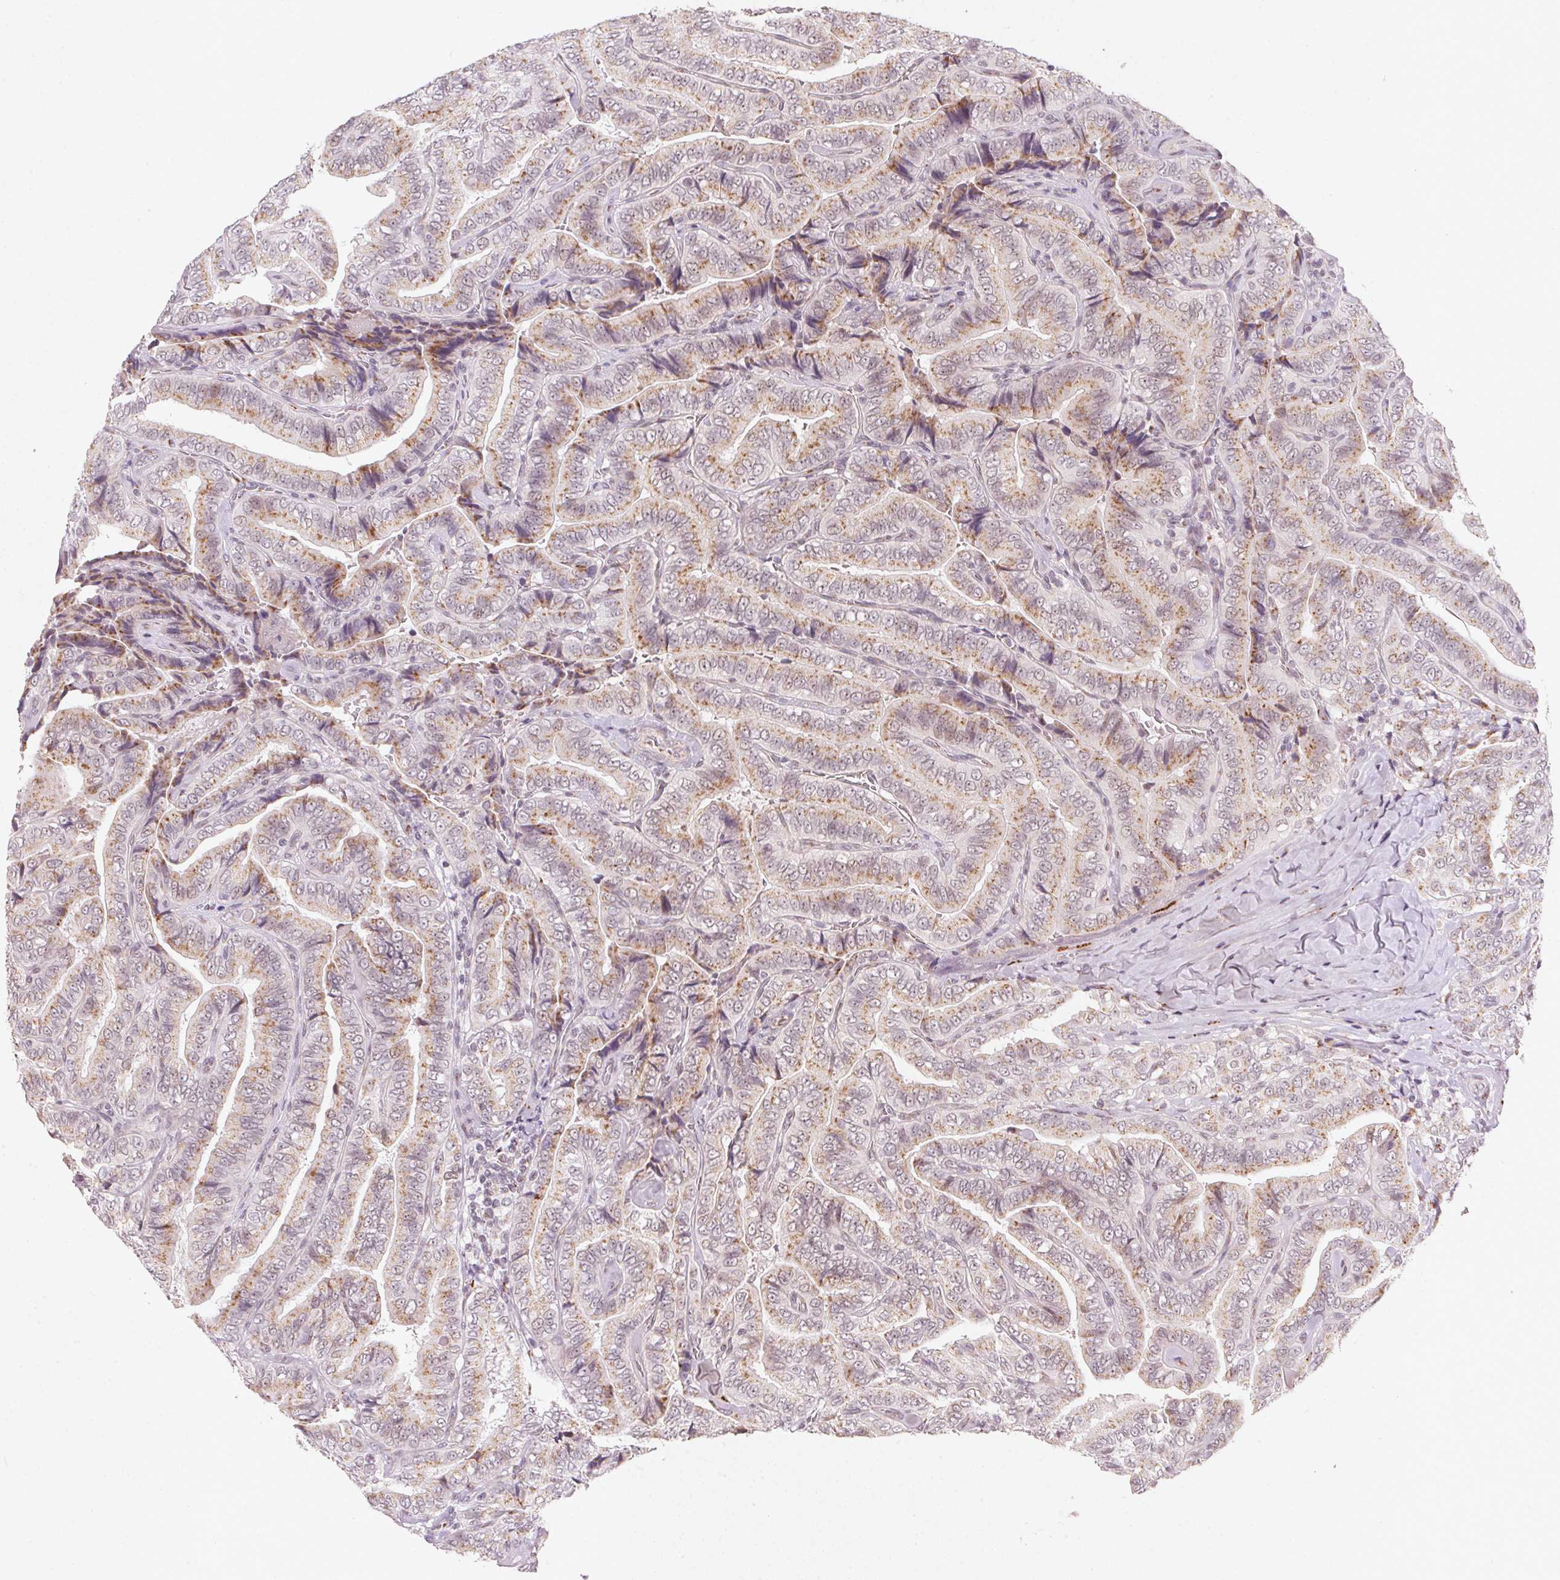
{"staining": {"intensity": "moderate", "quantity": ">75%", "location": "cytoplasmic/membranous"}, "tissue": "thyroid cancer", "cell_type": "Tumor cells", "image_type": "cancer", "snomed": [{"axis": "morphology", "description": "Papillary adenocarcinoma, NOS"}, {"axis": "topography", "description": "Thyroid gland"}], "caption": "Protein expression by immunohistochemistry (IHC) reveals moderate cytoplasmic/membranous staining in approximately >75% of tumor cells in thyroid papillary adenocarcinoma.", "gene": "RAB22A", "patient": {"sex": "male", "age": 61}}